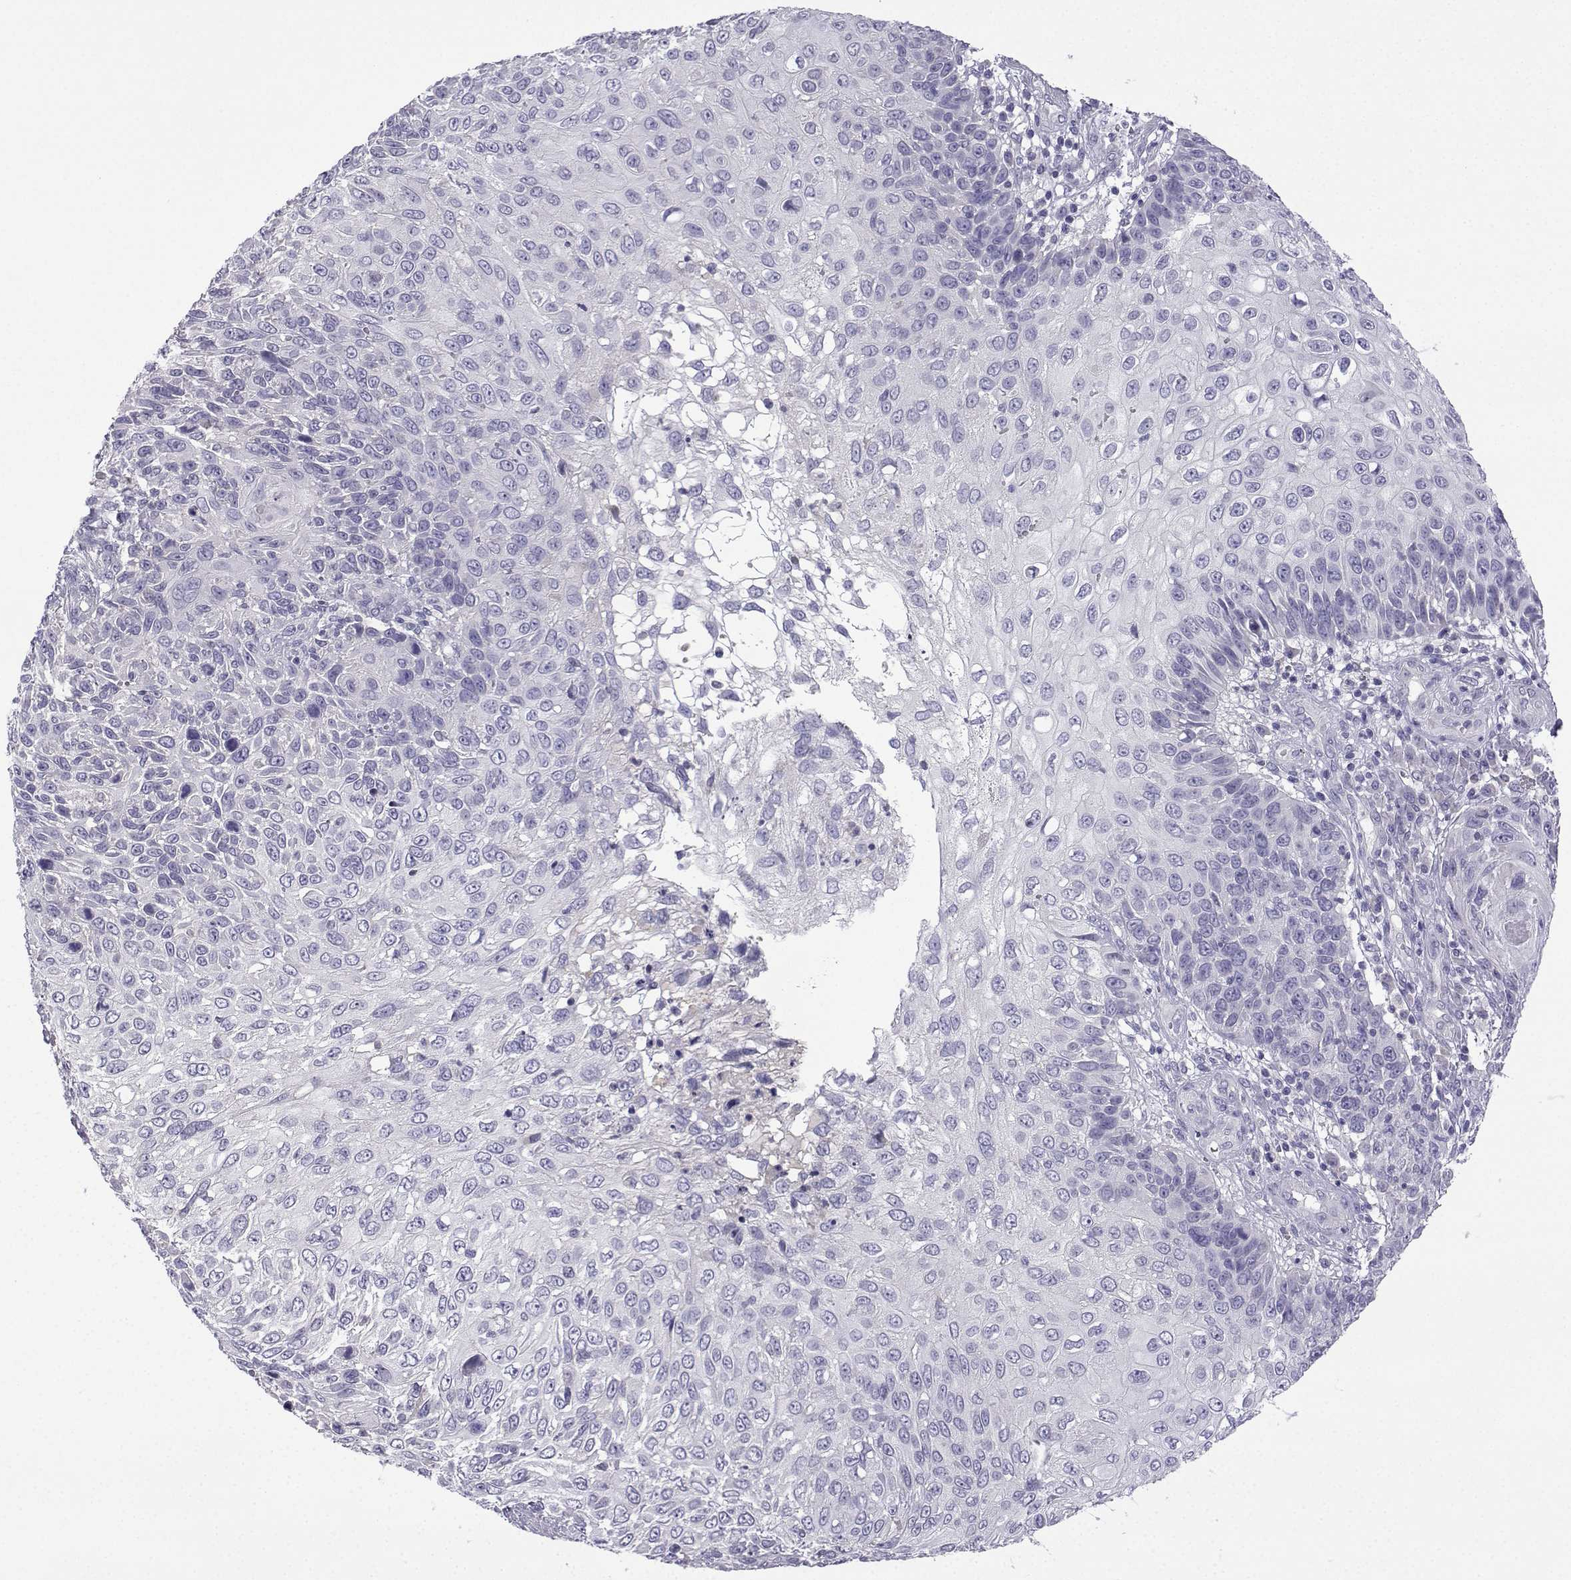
{"staining": {"intensity": "negative", "quantity": "none", "location": "none"}, "tissue": "skin cancer", "cell_type": "Tumor cells", "image_type": "cancer", "snomed": [{"axis": "morphology", "description": "Squamous cell carcinoma, NOS"}, {"axis": "topography", "description": "Skin"}], "caption": "Tumor cells are negative for protein expression in human skin squamous cell carcinoma.", "gene": "SPACA7", "patient": {"sex": "male", "age": 92}}